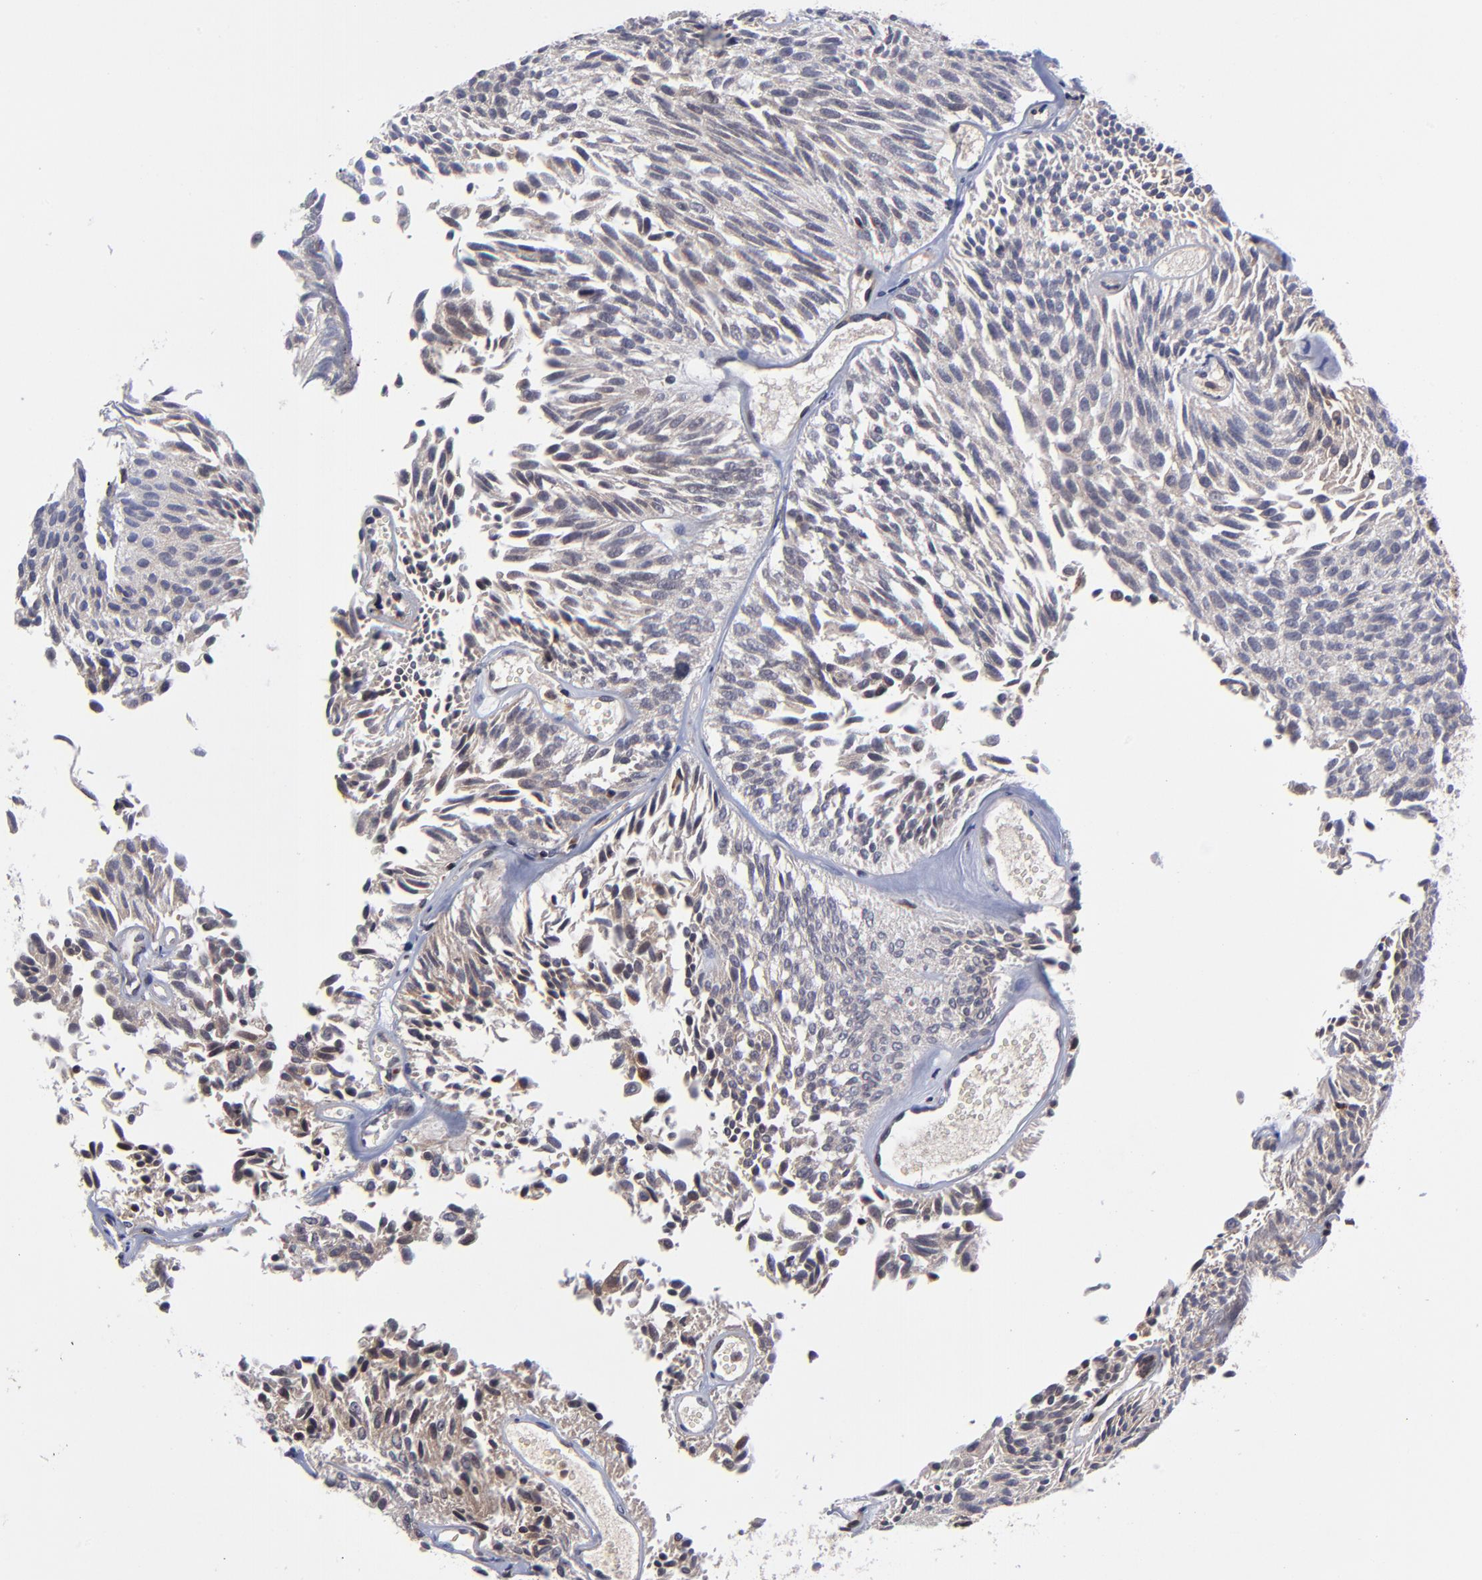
{"staining": {"intensity": "weak", "quantity": "<25%", "location": "cytoplasmic/membranous"}, "tissue": "urothelial cancer", "cell_type": "Tumor cells", "image_type": "cancer", "snomed": [{"axis": "morphology", "description": "Urothelial carcinoma, Low grade"}, {"axis": "topography", "description": "Urinary bladder"}], "caption": "Immunohistochemistry (IHC) of urothelial cancer exhibits no staining in tumor cells. (DAB immunohistochemistry with hematoxylin counter stain).", "gene": "UBE2L6", "patient": {"sex": "male", "age": 76}}